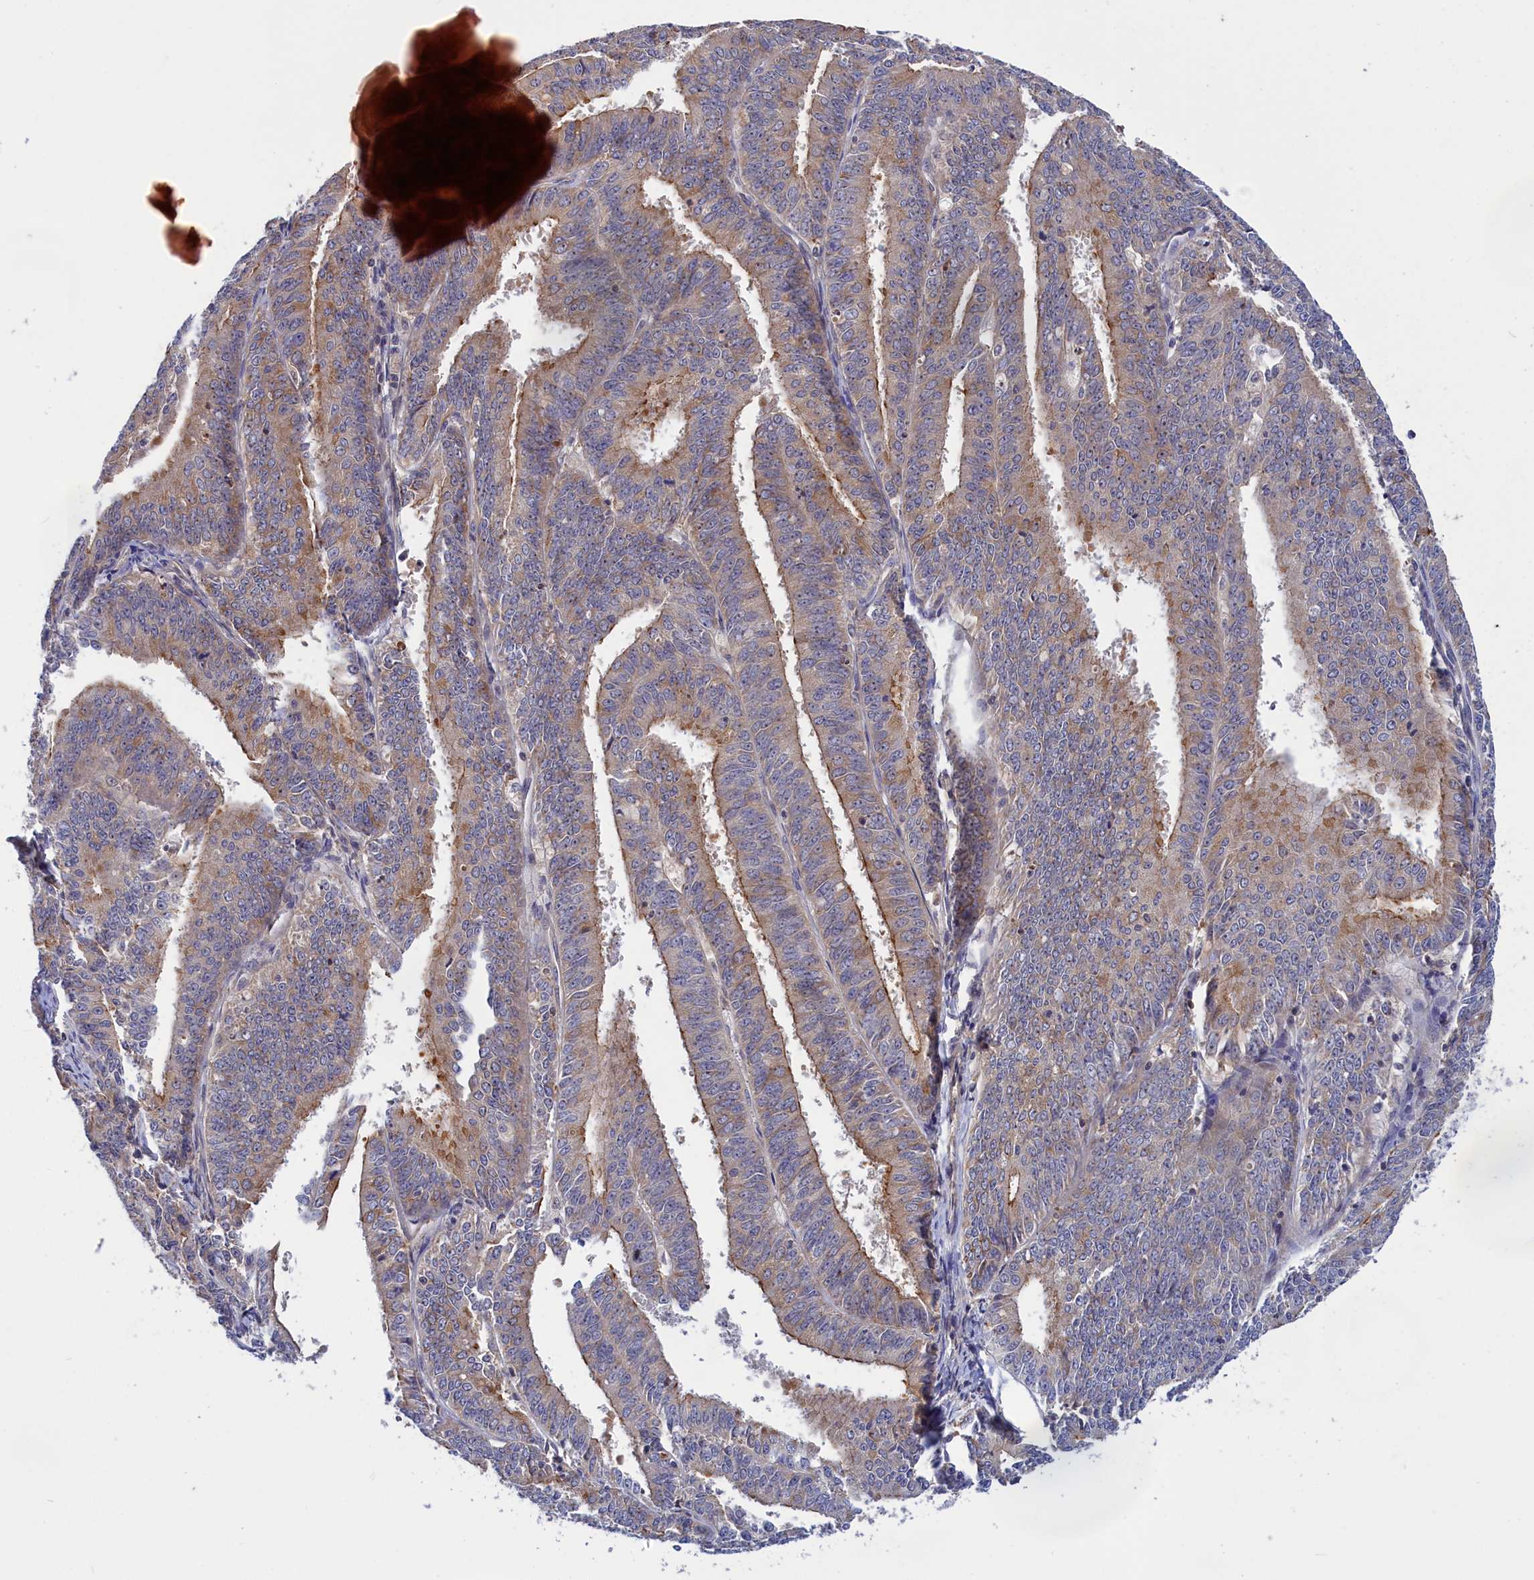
{"staining": {"intensity": "moderate", "quantity": "<25%", "location": "cytoplasmic/membranous"}, "tissue": "endometrial cancer", "cell_type": "Tumor cells", "image_type": "cancer", "snomed": [{"axis": "morphology", "description": "Adenocarcinoma, NOS"}, {"axis": "topography", "description": "Endometrium"}], "caption": "Immunohistochemistry of endometrial cancer displays low levels of moderate cytoplasmic/membranous staining in approximately <25% of tumor cells.", "gene": "CRACD", "patient": {"sex": "female", "age": 73}}